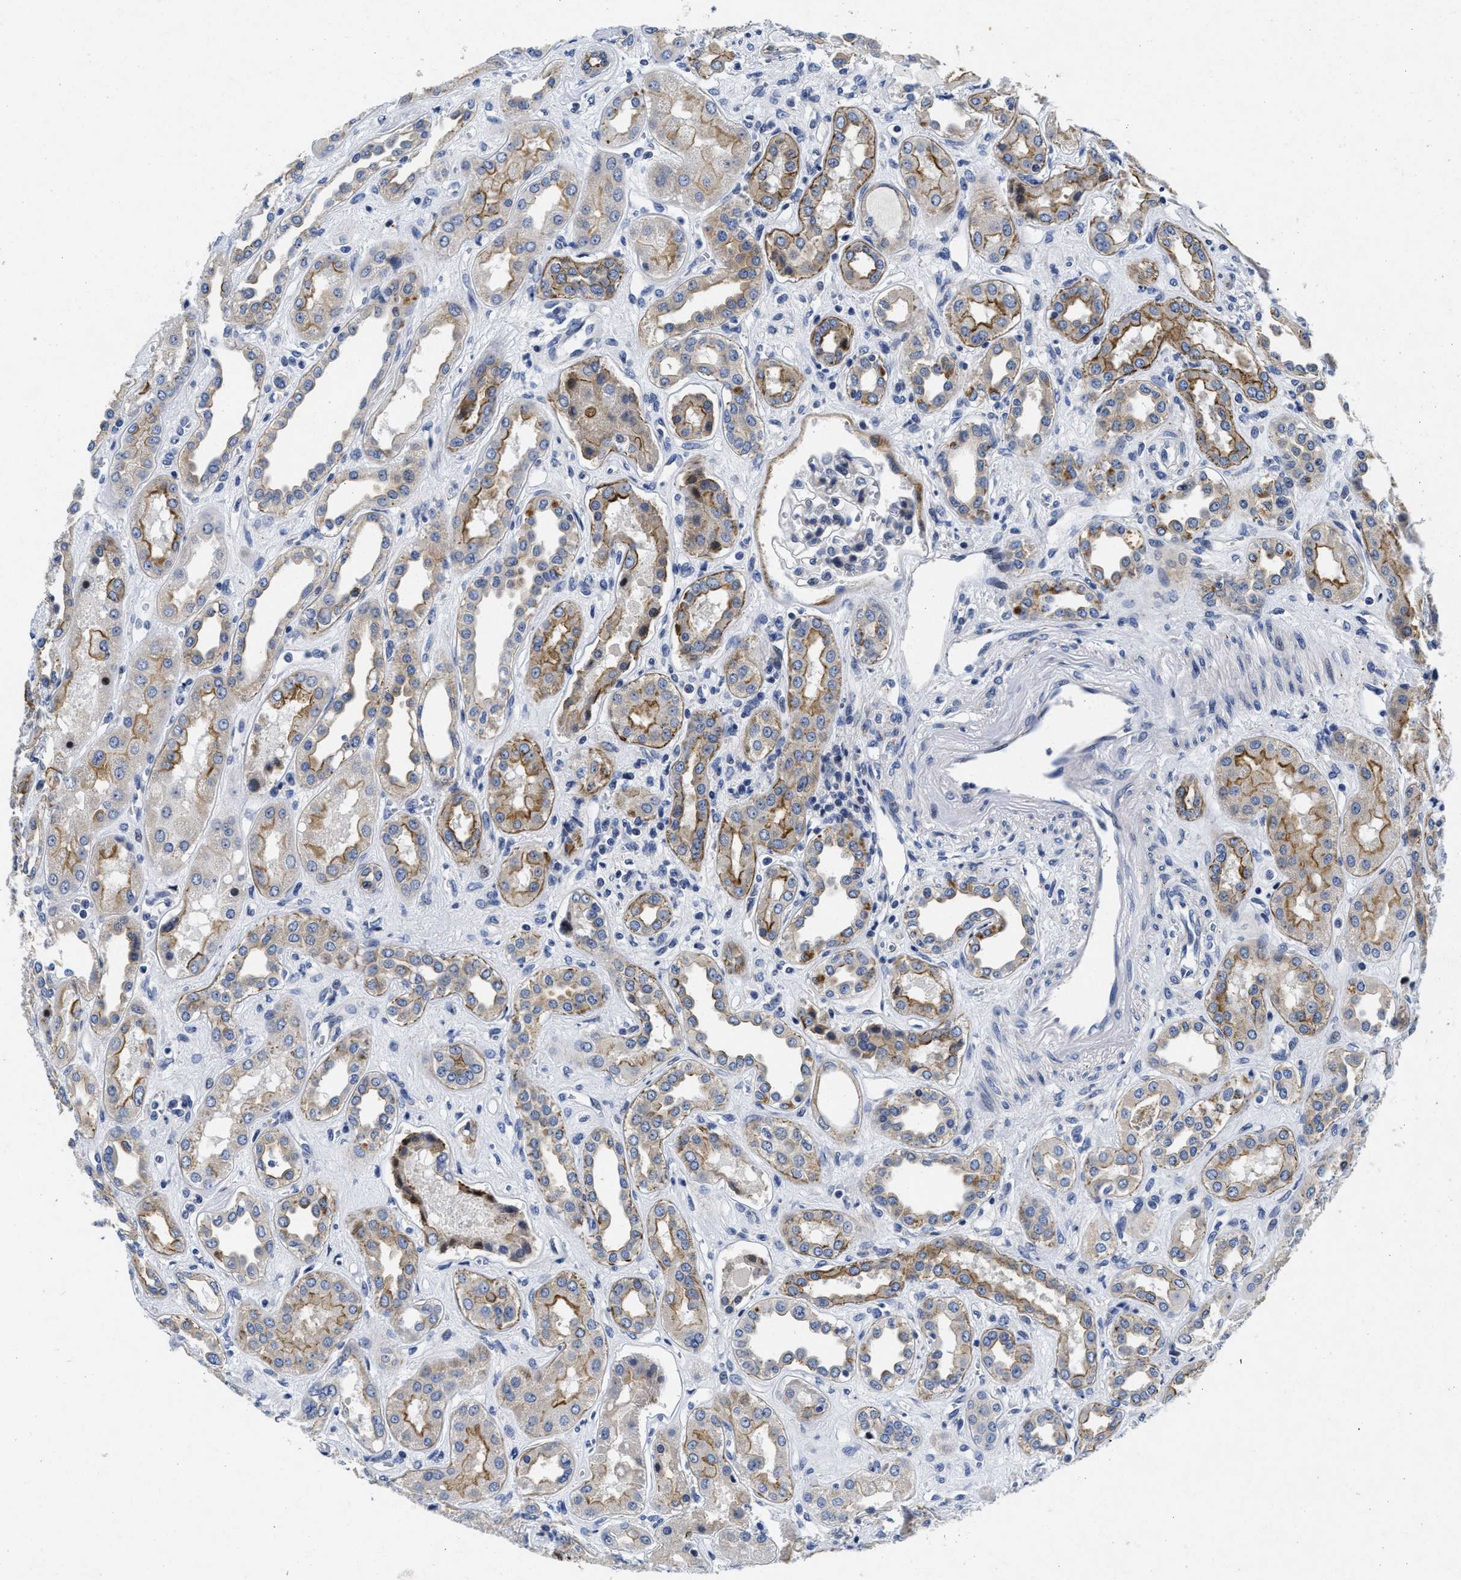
{"staining": {"intensity": "moderate", "quantity": "<25%", "location": "cytoplasmic/membranous"}, "tissue": "kidney", "cell_type": "Cells in glomeruli", "image_type": "normal", "snomed": [{"axis": "morphology", "description": "Normal tissue, NOS"}, {"axis": "topography", "description": "Kidney"}], "caption": "Brown immunohistochemical staining in normal human kidney displays moderate cytoplasmic/membranous positivity in about <25% of cells in glomeruli. Nuclei are stained in blue.", "gene": "LAD1", "patient": {"sex": "male", "age": 59}}